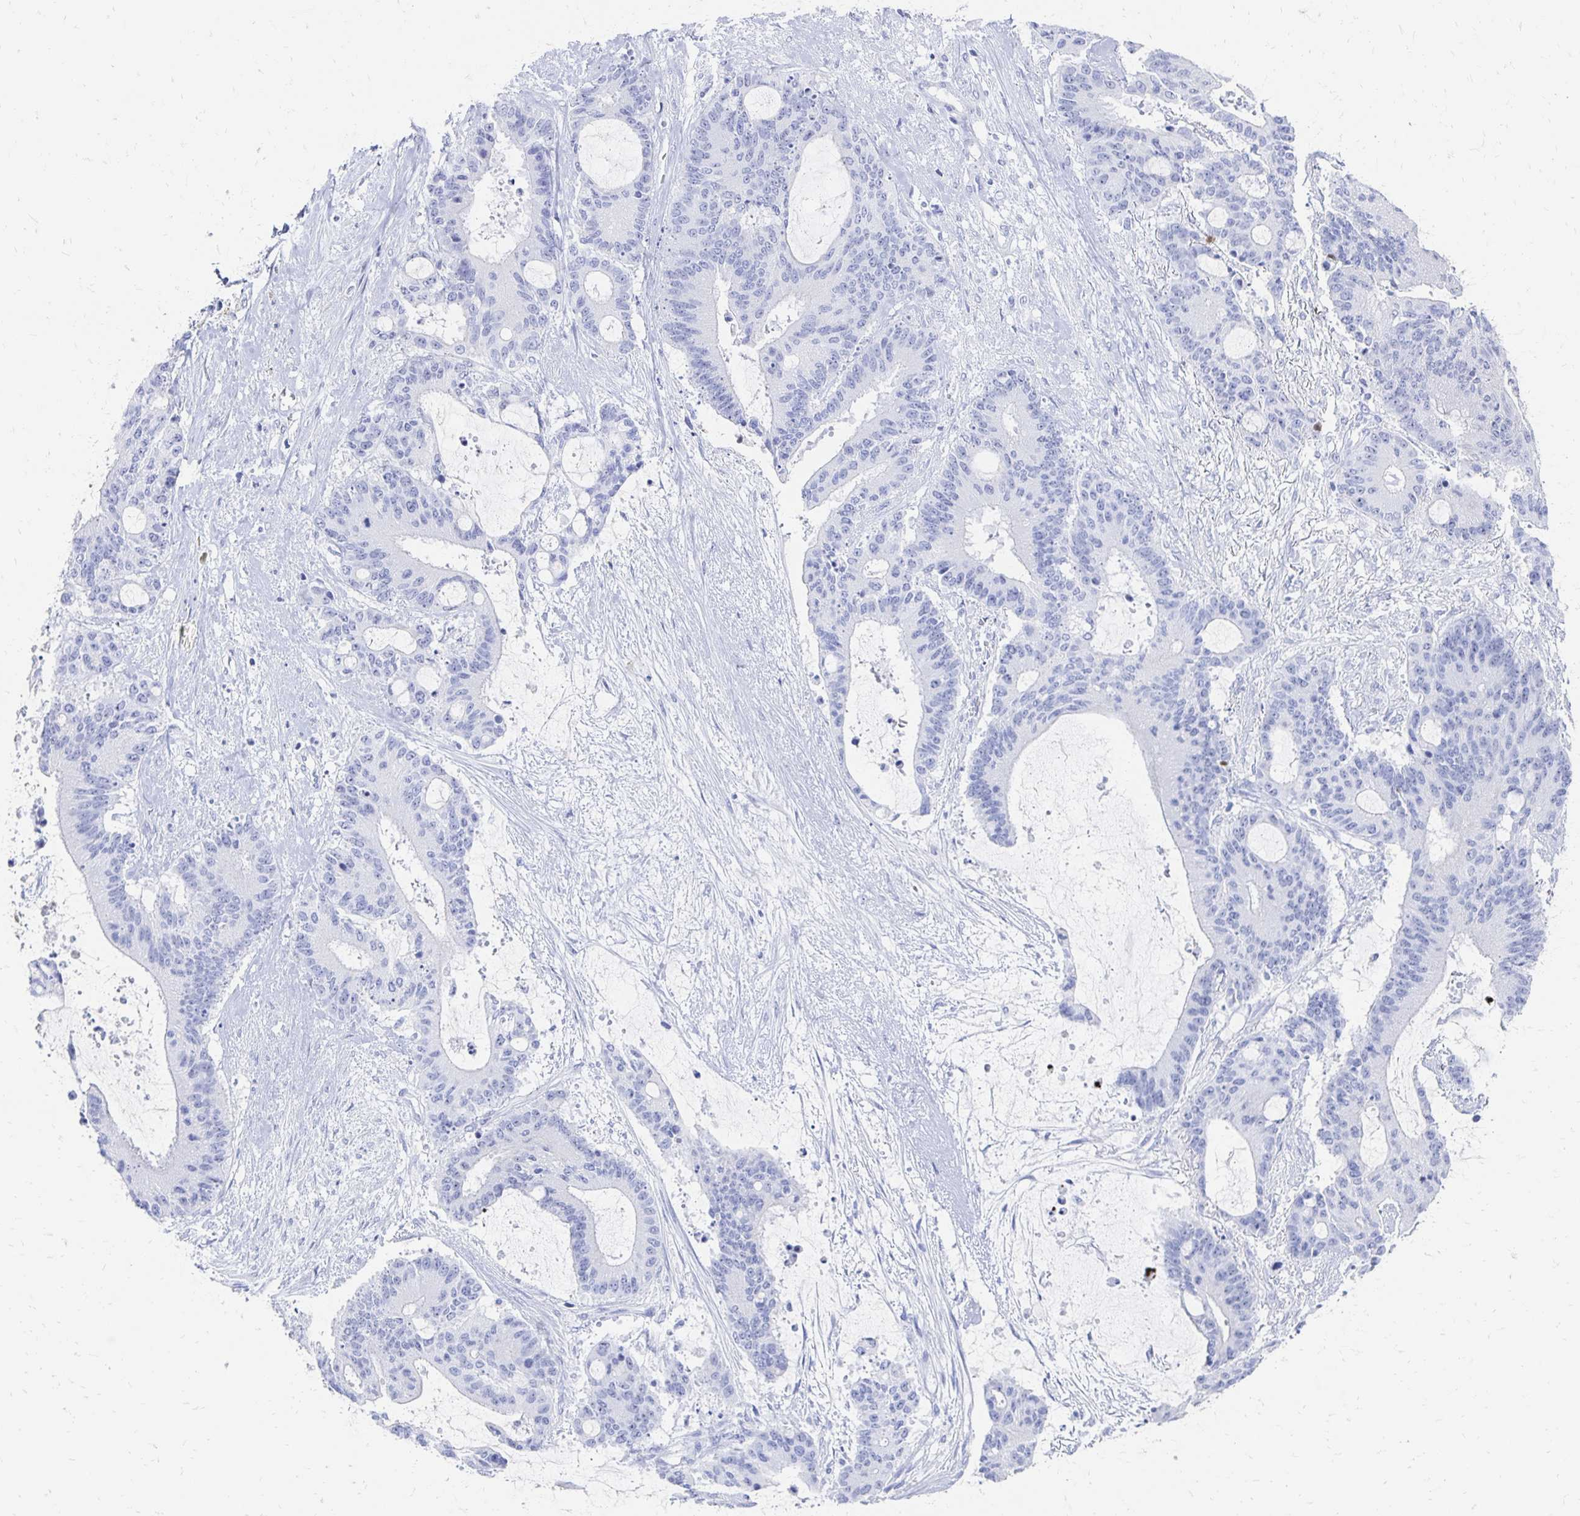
{"staining": {"intensity": "negative", "quantity": "none", "location": "none"}, "tissue": "liver cancer", "cell_type": "Tumor cells", "image_type": "cancer", "snomed": [{"axis": "morphology", "description": "Normal tissue, NOS"}, {"axis": "morphology", "description": "Cholangiocarcinoma"}, {"axis": "topography", "description": "Liver"}, {"axis": "topography", "description": "Peripheral nerve tissue"}], "caption": "Immunohistochemical staining of human liver cholangiocarcinoma displays no significant expression in tumor cells.", "gene": "CST6", "patient": {"sex": "female", "age": 73}}